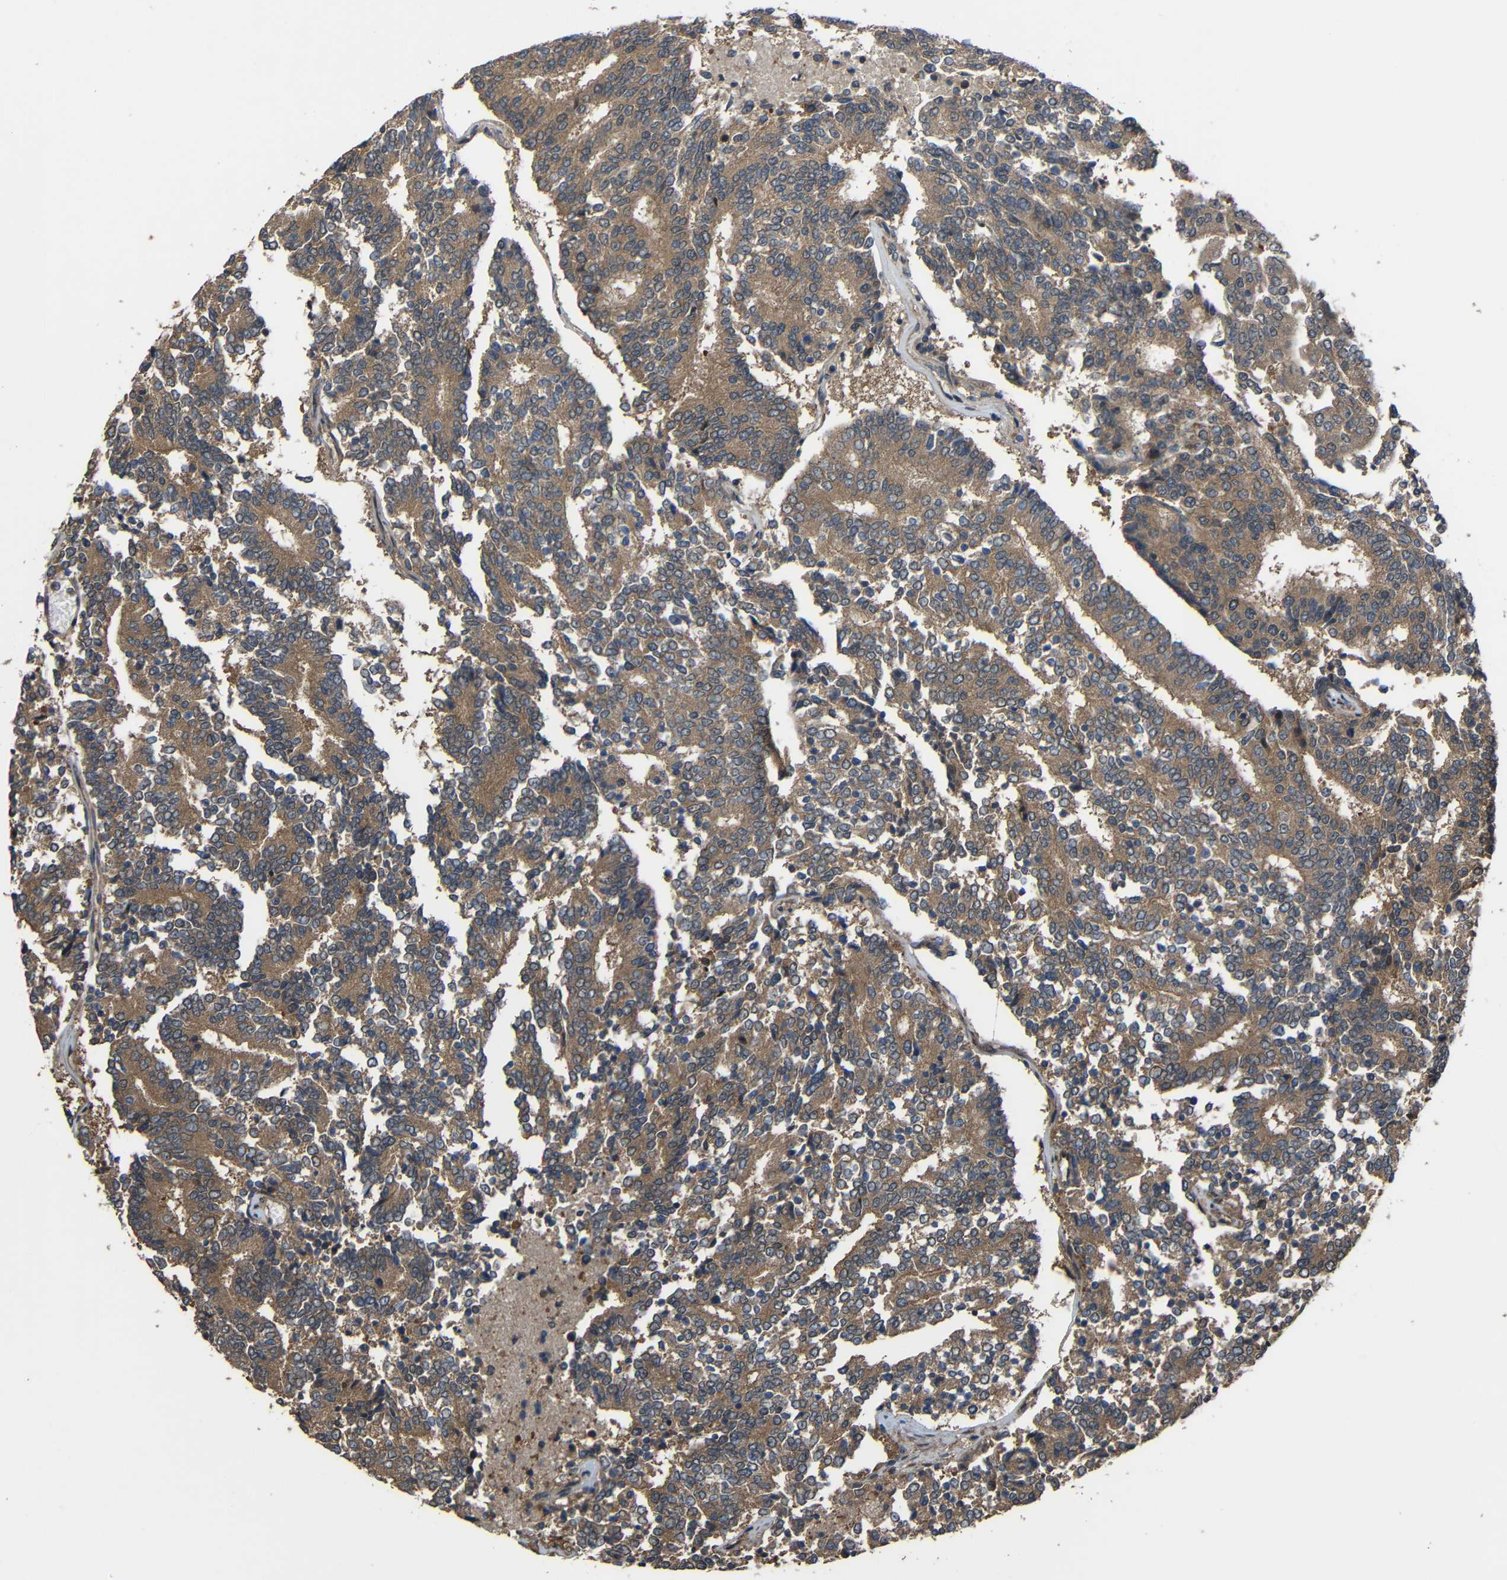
{"staining": {"intensity": "moderate", "quantity": ">75%", "location": "cytoplasmic/membranous"}, "tissue": "prostate cancer", "cell_type": "Tumor cells", "image_type": "cancer", "snomed": [{"axis": "morphology", "description": "Normal tissue, NOS"}, {"axis": "morphology", "description": "Adenocarcinoma, High grade"}, {"axis": "topography", "description": "Prostate"}, {"axis": "topography", "description": "Seminal veicle"}], "caption": "High-magnification brightfield microscopy of prostate cancer stained with DAB (brown) and counterstained with hematoxylin (blue). tumor cells exhibit moderate cytoplasmic/membranous positivity is seen in about>75% of cells.", "gene": "CHST9", "patient": {"sex": "male", "age": 55}}